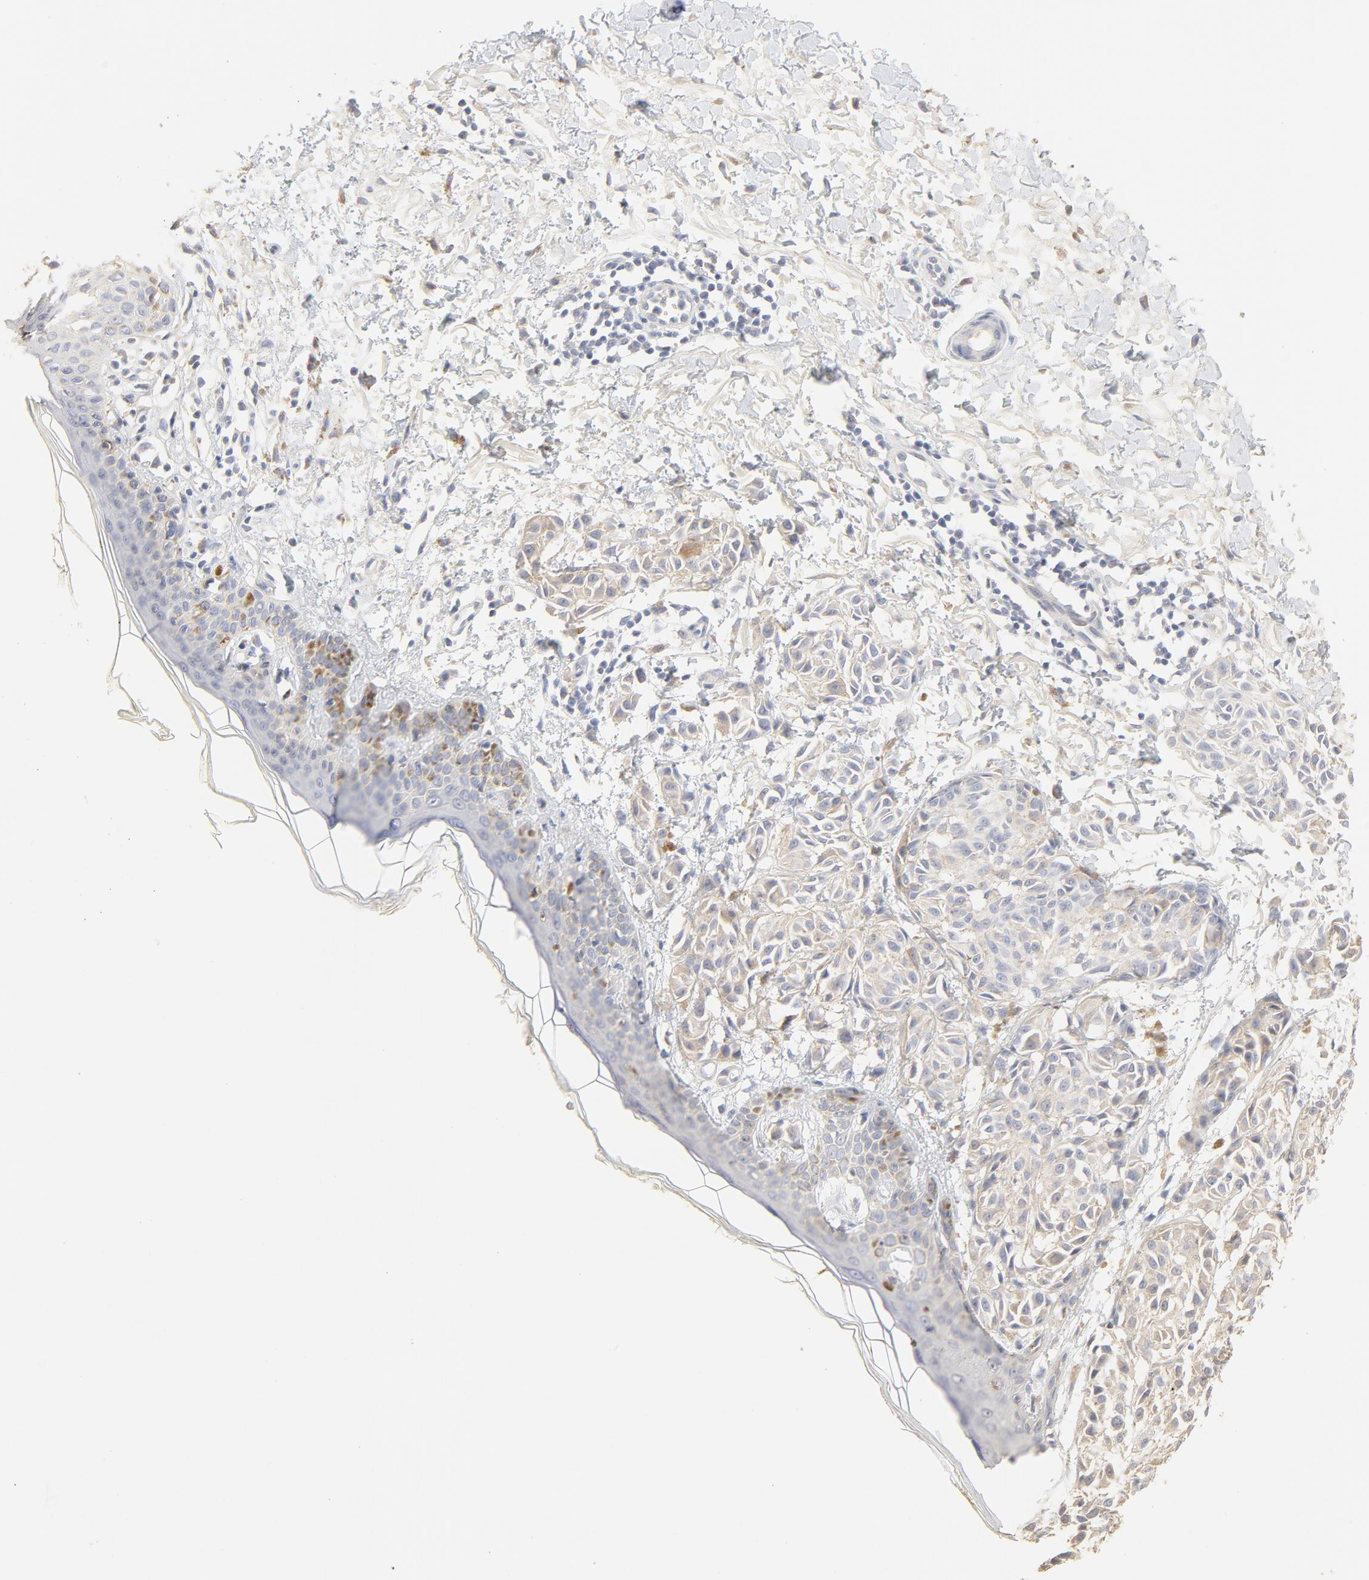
{"staining": {"intensity": "negative", "quantity": "none", "location": "none"}, "tissue": "melanoma", "cell_type": "Tumor cells", "image_type": "cancer", "snomed": [{"axis": "morphology", "description": "Malignant melanoma, NOS"}, {"axis": "topography", "description": "Skin"}], "caption": "IHC of human malignant melanoma demonstrates no positivity in tumor cells.", "gene": "FCGBP", "patient": {"sex": "male", "age": 76}}